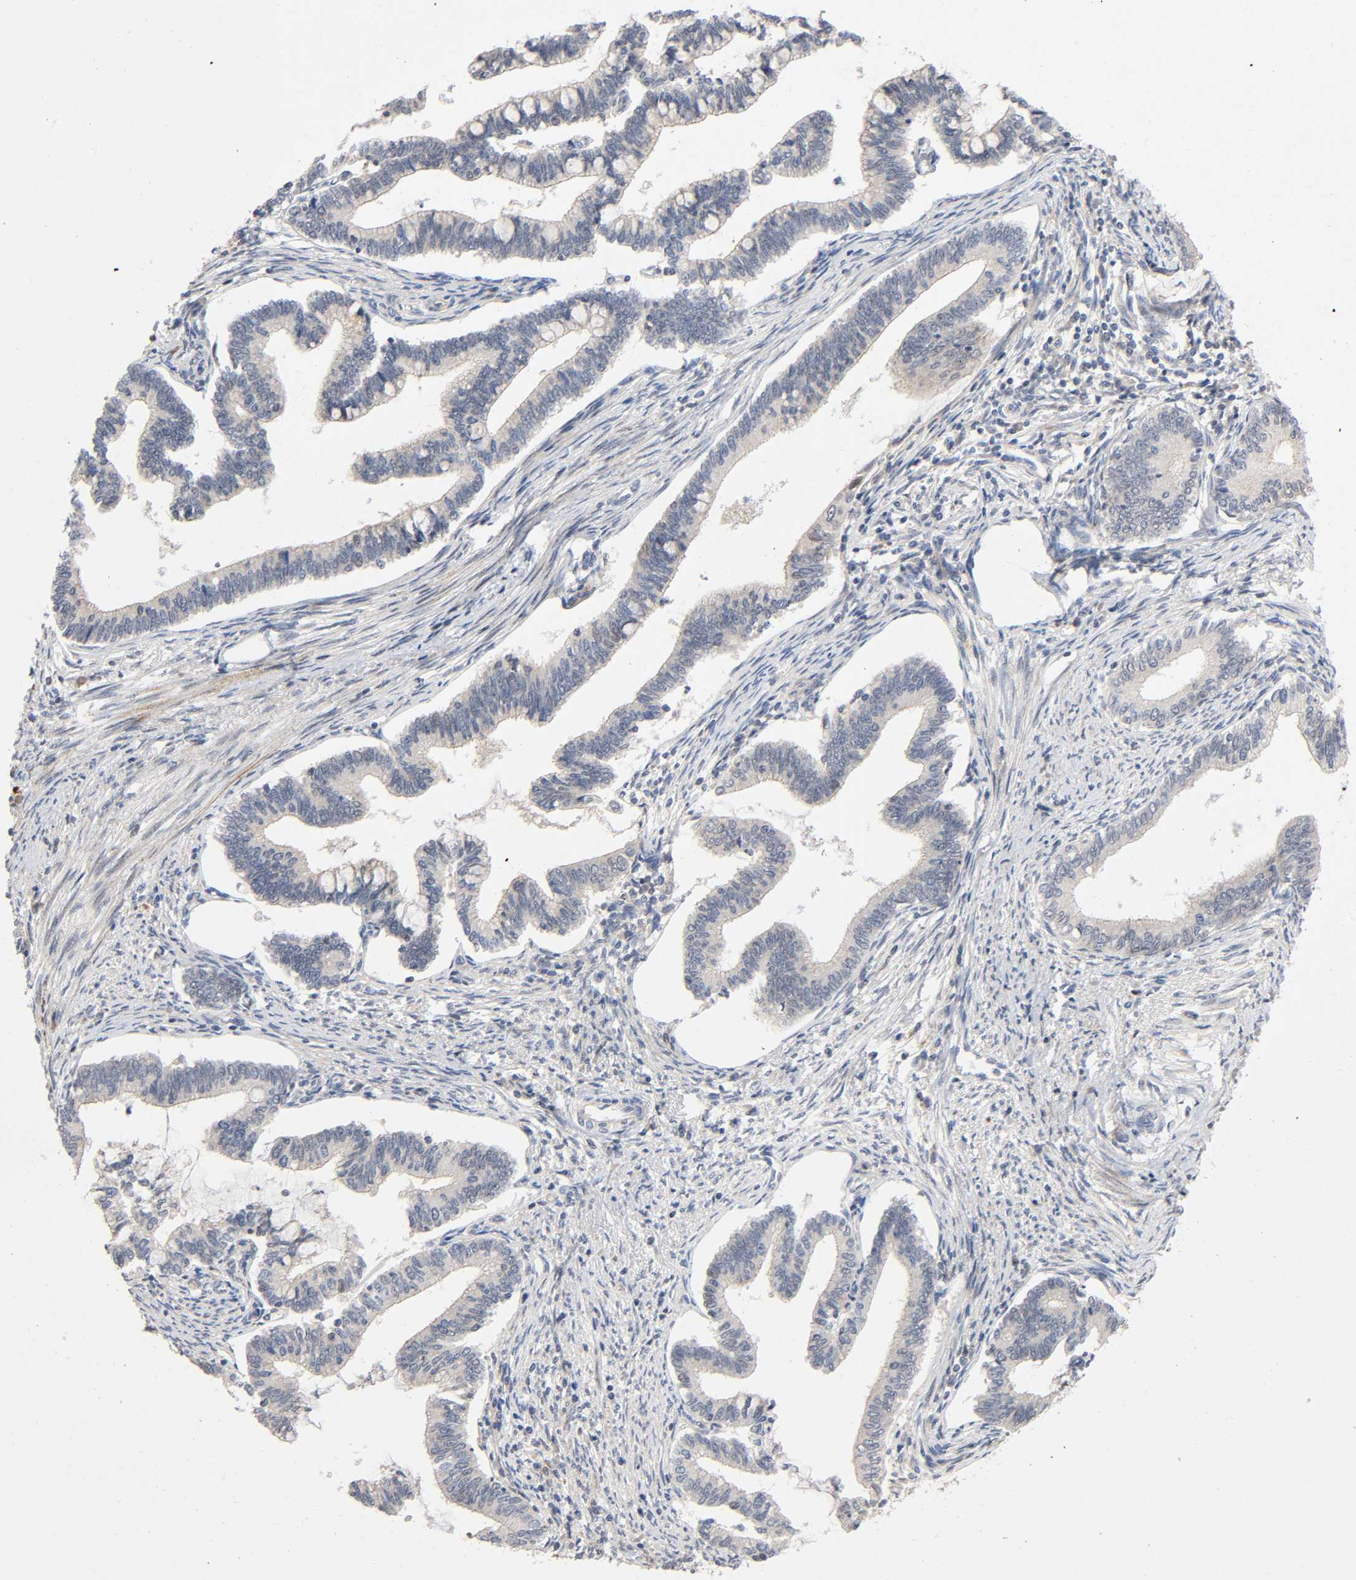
{"staining": {"intensity": "negative", "quantity": "none", "location": "none"}, "tissue": "cervical cancer", "cell_type": "Tumor cells", "image_type": "cancer", "snomed": [{"axis": "morphology", "description": "Adenocarcinoma, NOS"}, {"axis": "topography", "description": "Cervix"}], "caption": "Tumor cells are negative for brown protein staining in cervical adenocarcinoma.", "gene": "CASP9", "patient": {"sex": "female", "age": 36}}